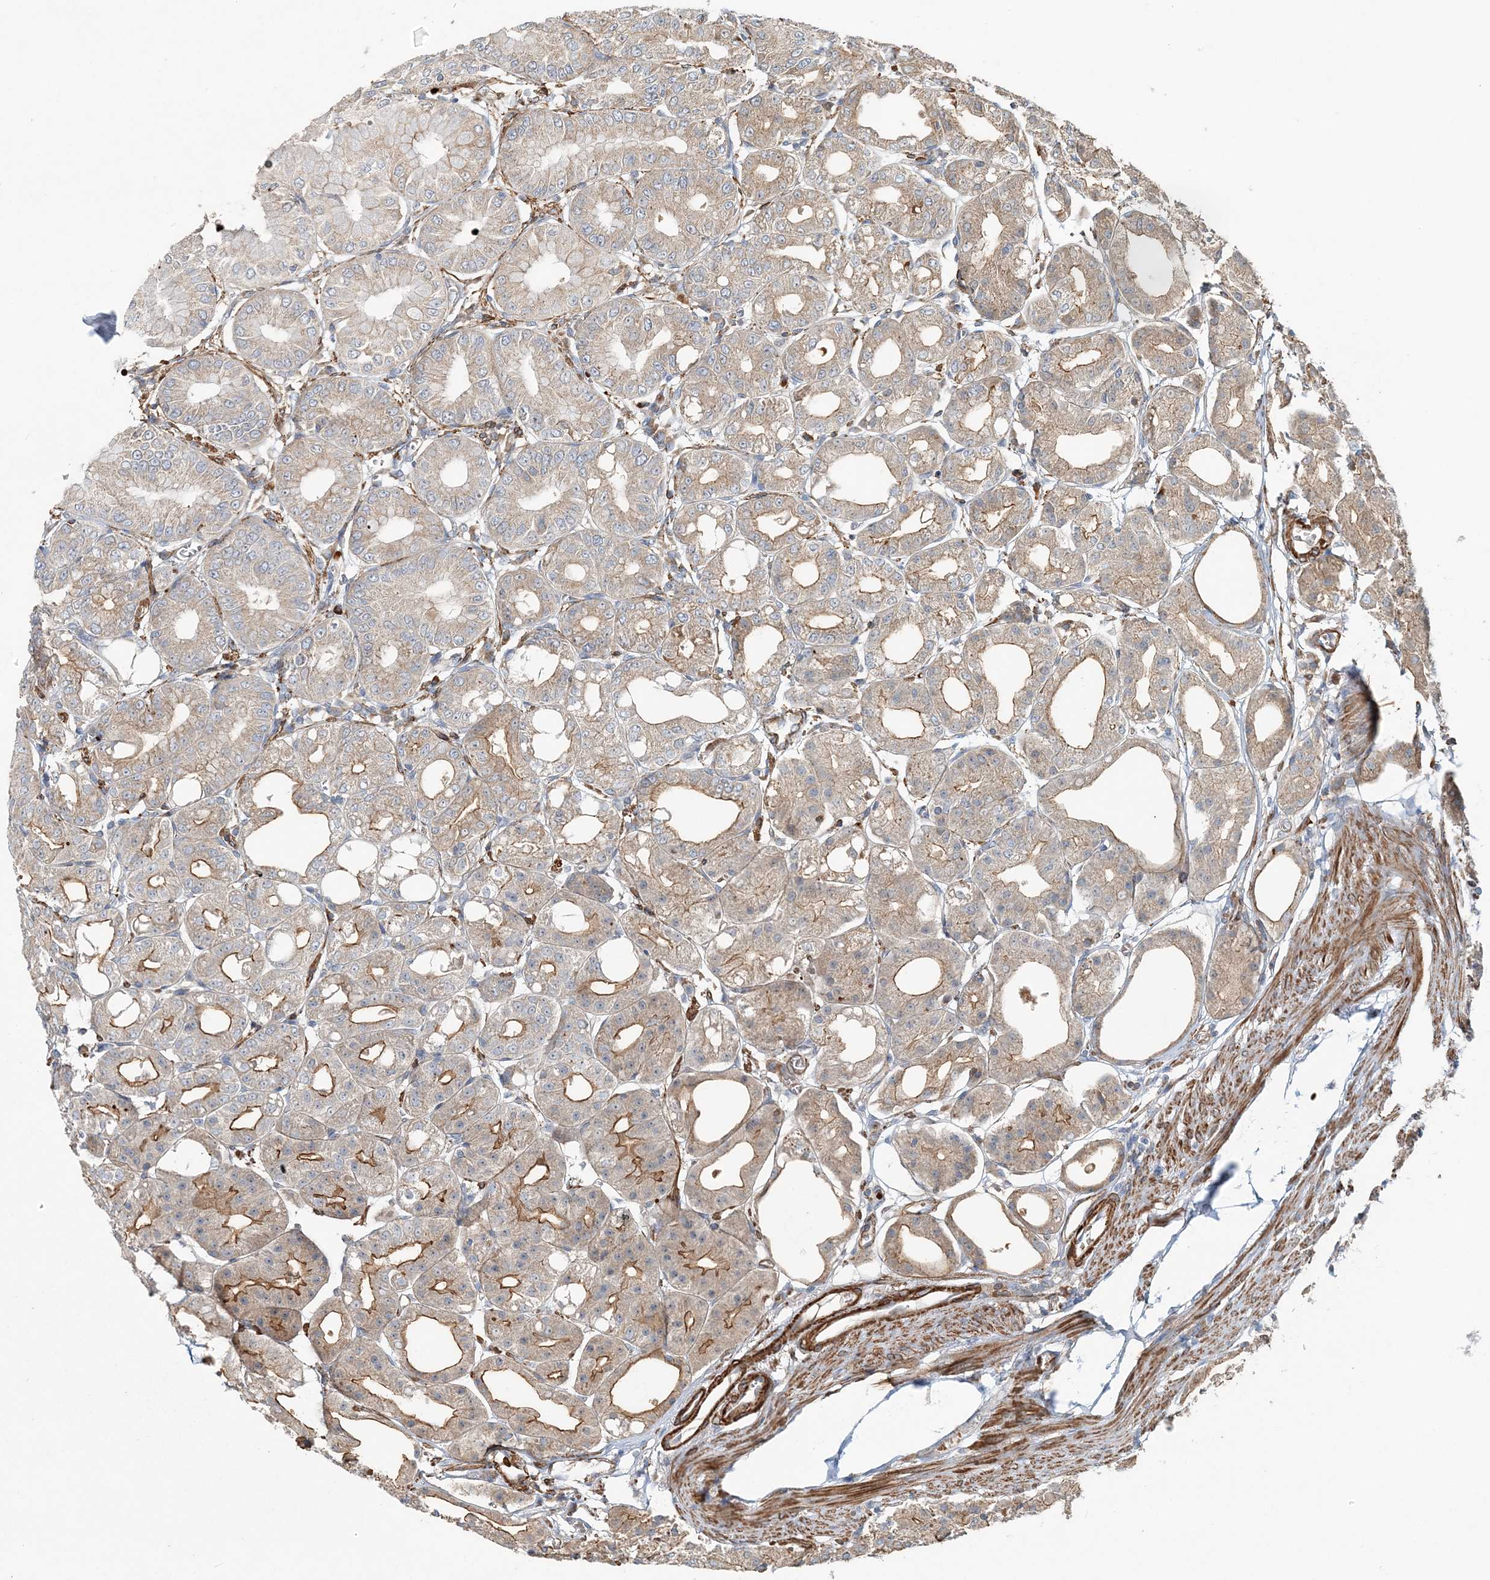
{"staining": {"intensity": "weak", "quantity": "25%-75%", "location": "cytoplasmic/membranous"}, "tissue": "stomach", "cell_type": "Glandular cells", "image_type": "normal", "snomed": [{"axis": "morphology", "description": "Normal tissue, NOS"}, {"axis": "topography", "description": "Stomach, lower"}], "caption": "Human stomach stained for a protein (brown) exhibits weak cytoplasmic/membranous positive expression in about 25%-75% of glandular cells.", "gene": "TTI1", "patient": {"sex": "male", "age": 71}}